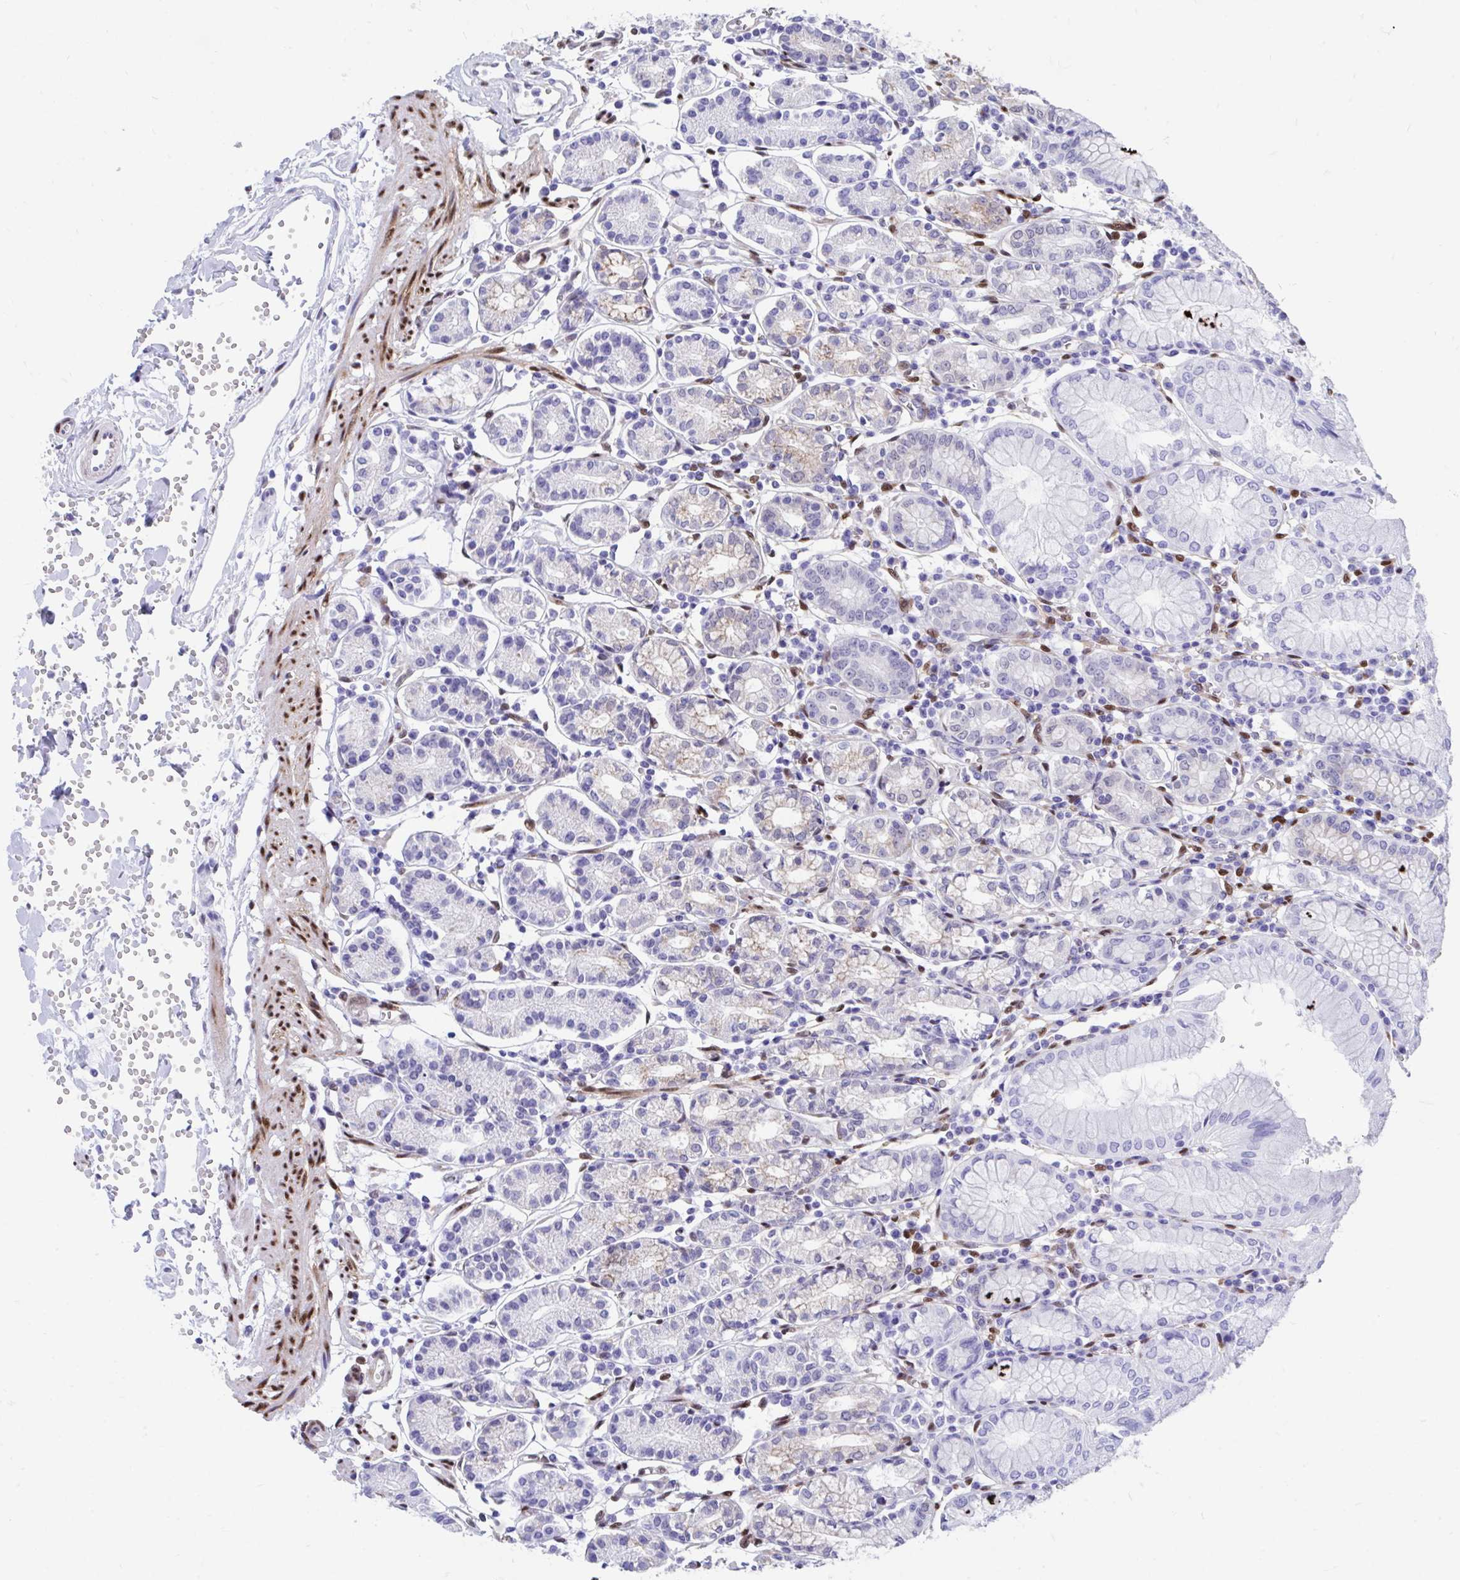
{"staining": {"intensity": "weak", "quantity": "<25%", "location": "cytoplasmic/membranous,nuclear"}, "tissue": "stomach", "cell_type": "Glandular cells", "image_type": "normal", "snomed": [{"axis": "morphology", "description": "Normal tissue, NOS"}, {"axis": "topography", "description": "Stomach"}], "caption": "High magnification brightfield microscopy of benign stomach stained with DAB (3,3'-diaminobenzidine) (brown) and counterstained with hematoxylin (blue): glandular cells show no significant expression.", "gene": "RBPMS", "patient": {"sex": "female", "age": 62}}